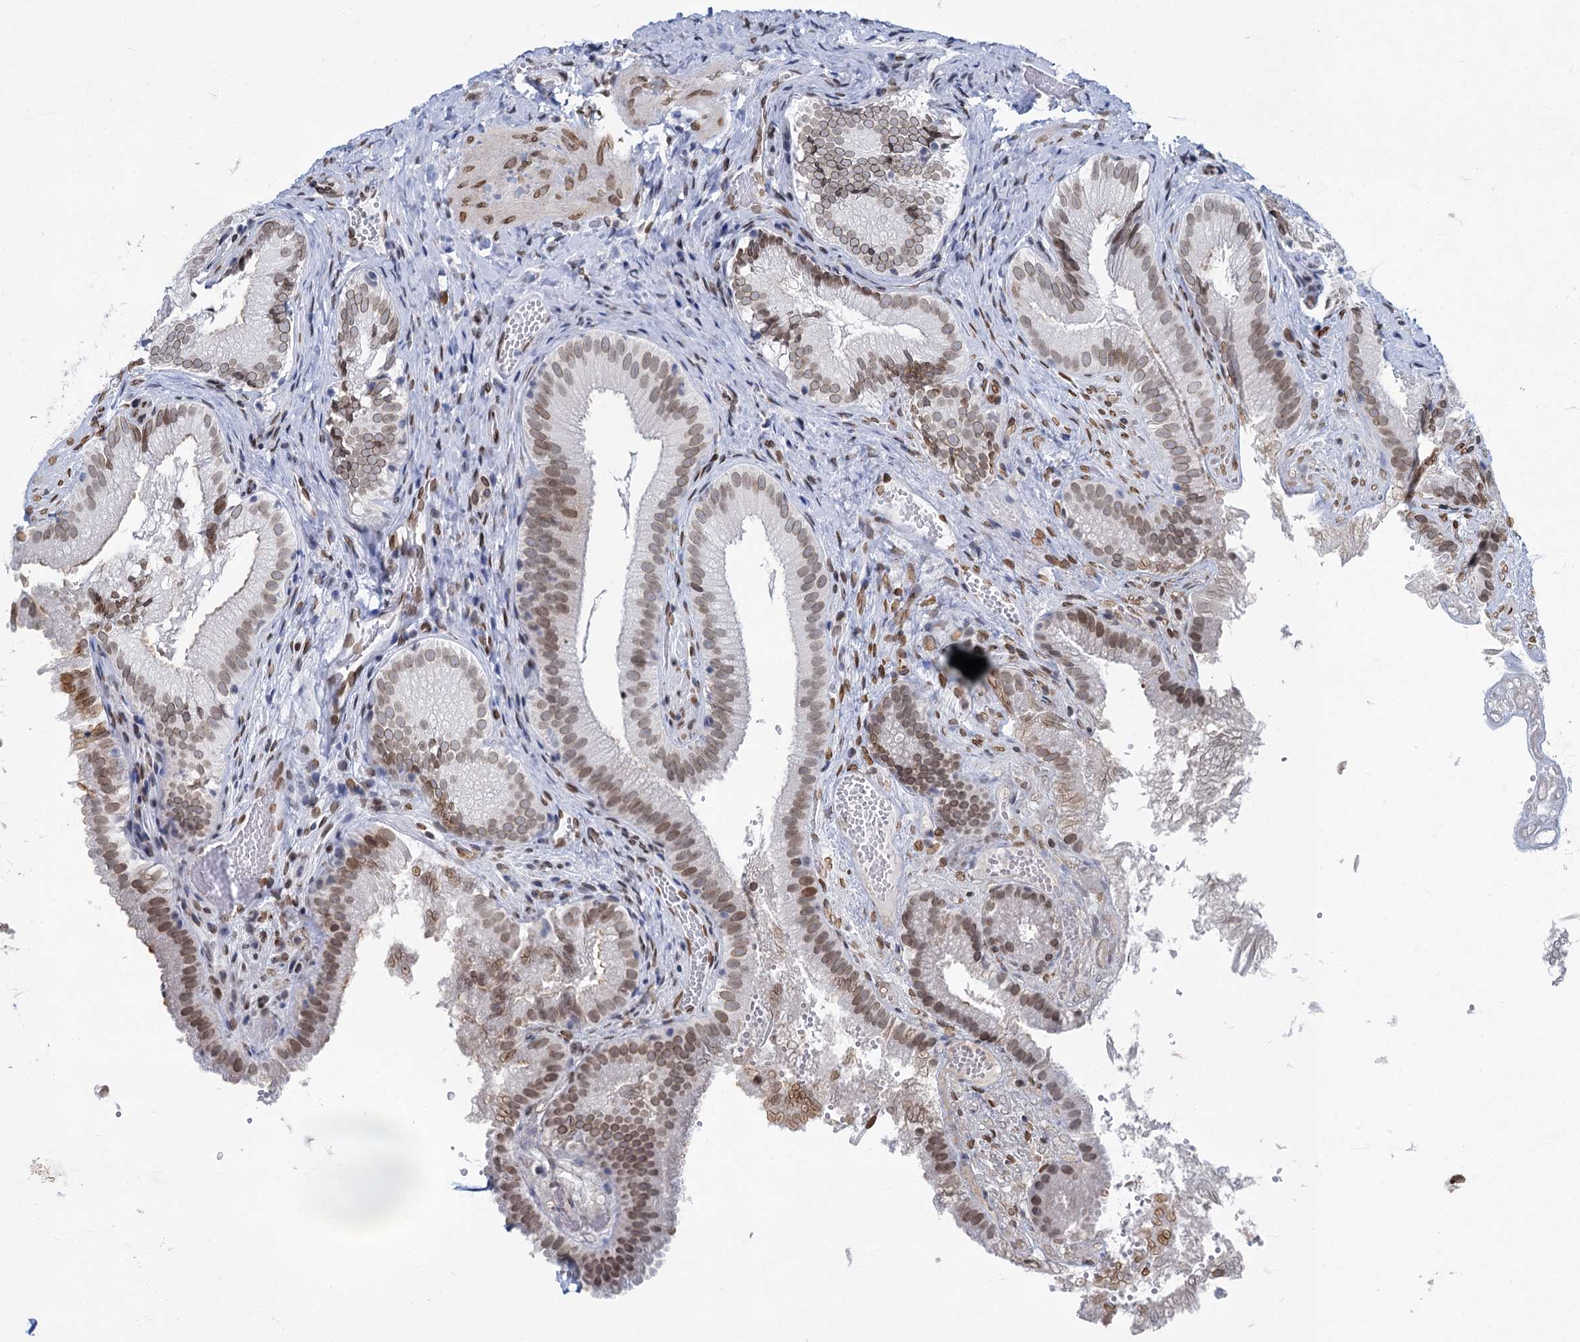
{"staining": {"intensity": "moderate", "quantity": "25%-75%", "location": "cytoplasmic/membranous,nuclear"}, "tissue": "gallbladder", "cell_type": "Glandular cells", "image_type": "normal", "snomed": [{"axis": "morphology", "description": "Normal tissue, NOS"}, {"axis": "topography", "description": "Gallbladder"}], "caption": "Protein staining of unremarkable gallbladder exhibits moderate cytoplasmic/membranous,nuclear staining in approximately 25%-75% of glandular cells. Immunohistochemistry (ihc) stains the protein in brown and the nuclei are stained blue.", "gene": "PRSS35", "patient": {"sex": "female", "age": 30}}